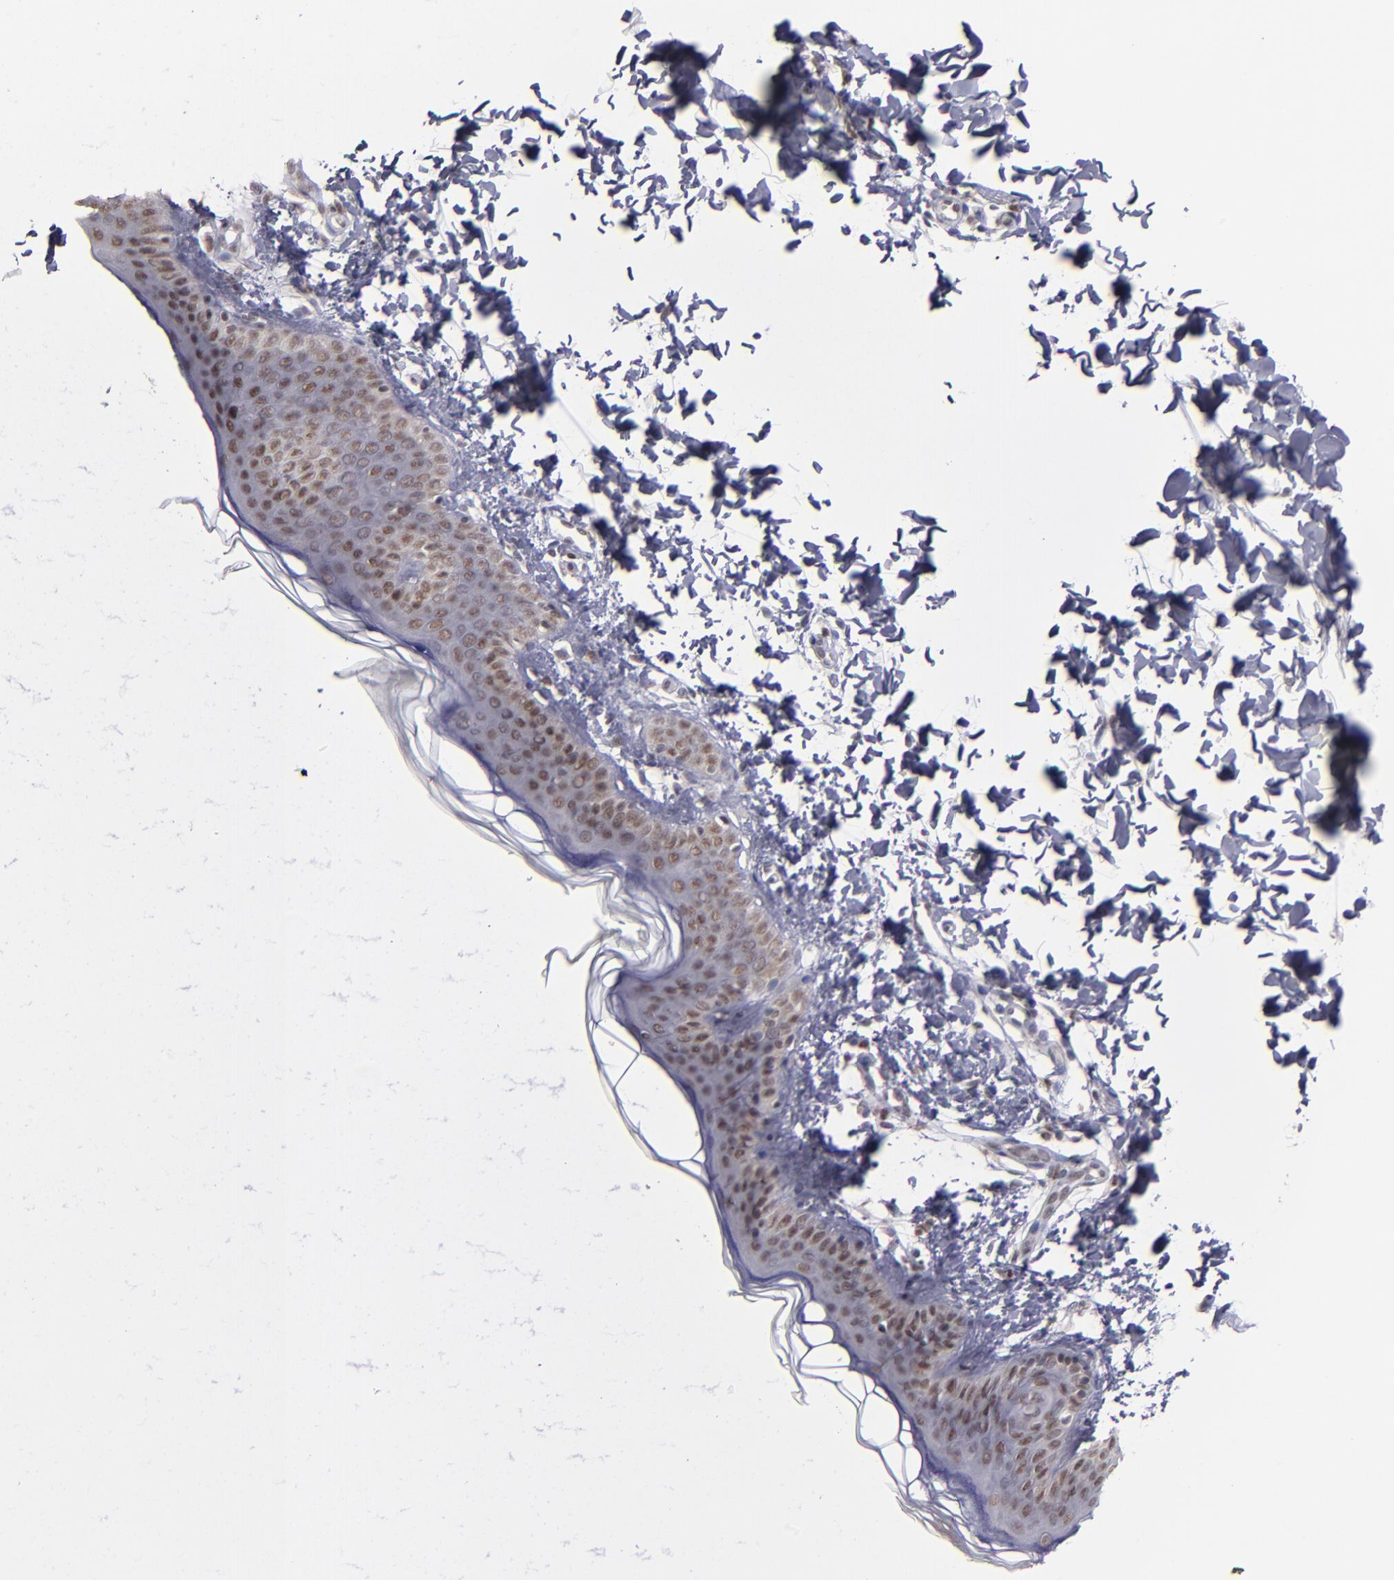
{"staining": {"intensity": "negative", "quantity": "none", "location": "none"}, "tissue": "skin", "cell_type": "Fibroblasts", "image_type": "normal", "snomed": [{"axis": "morphology", "description": "Normal tissue, NOS"}, {"axis": "topography", "description": "Skin"}], "caption": "Protein analysis of unremarkable skin demonstrates no significant expression in fibroblasts. The staining is performed using DAB (3,3'-diaminobenzidine) brown chromogen with nuclei counter-stained in using hematoxylin.", "gene": "RREB1", "patient": {"sex": "female", "age": 4}}